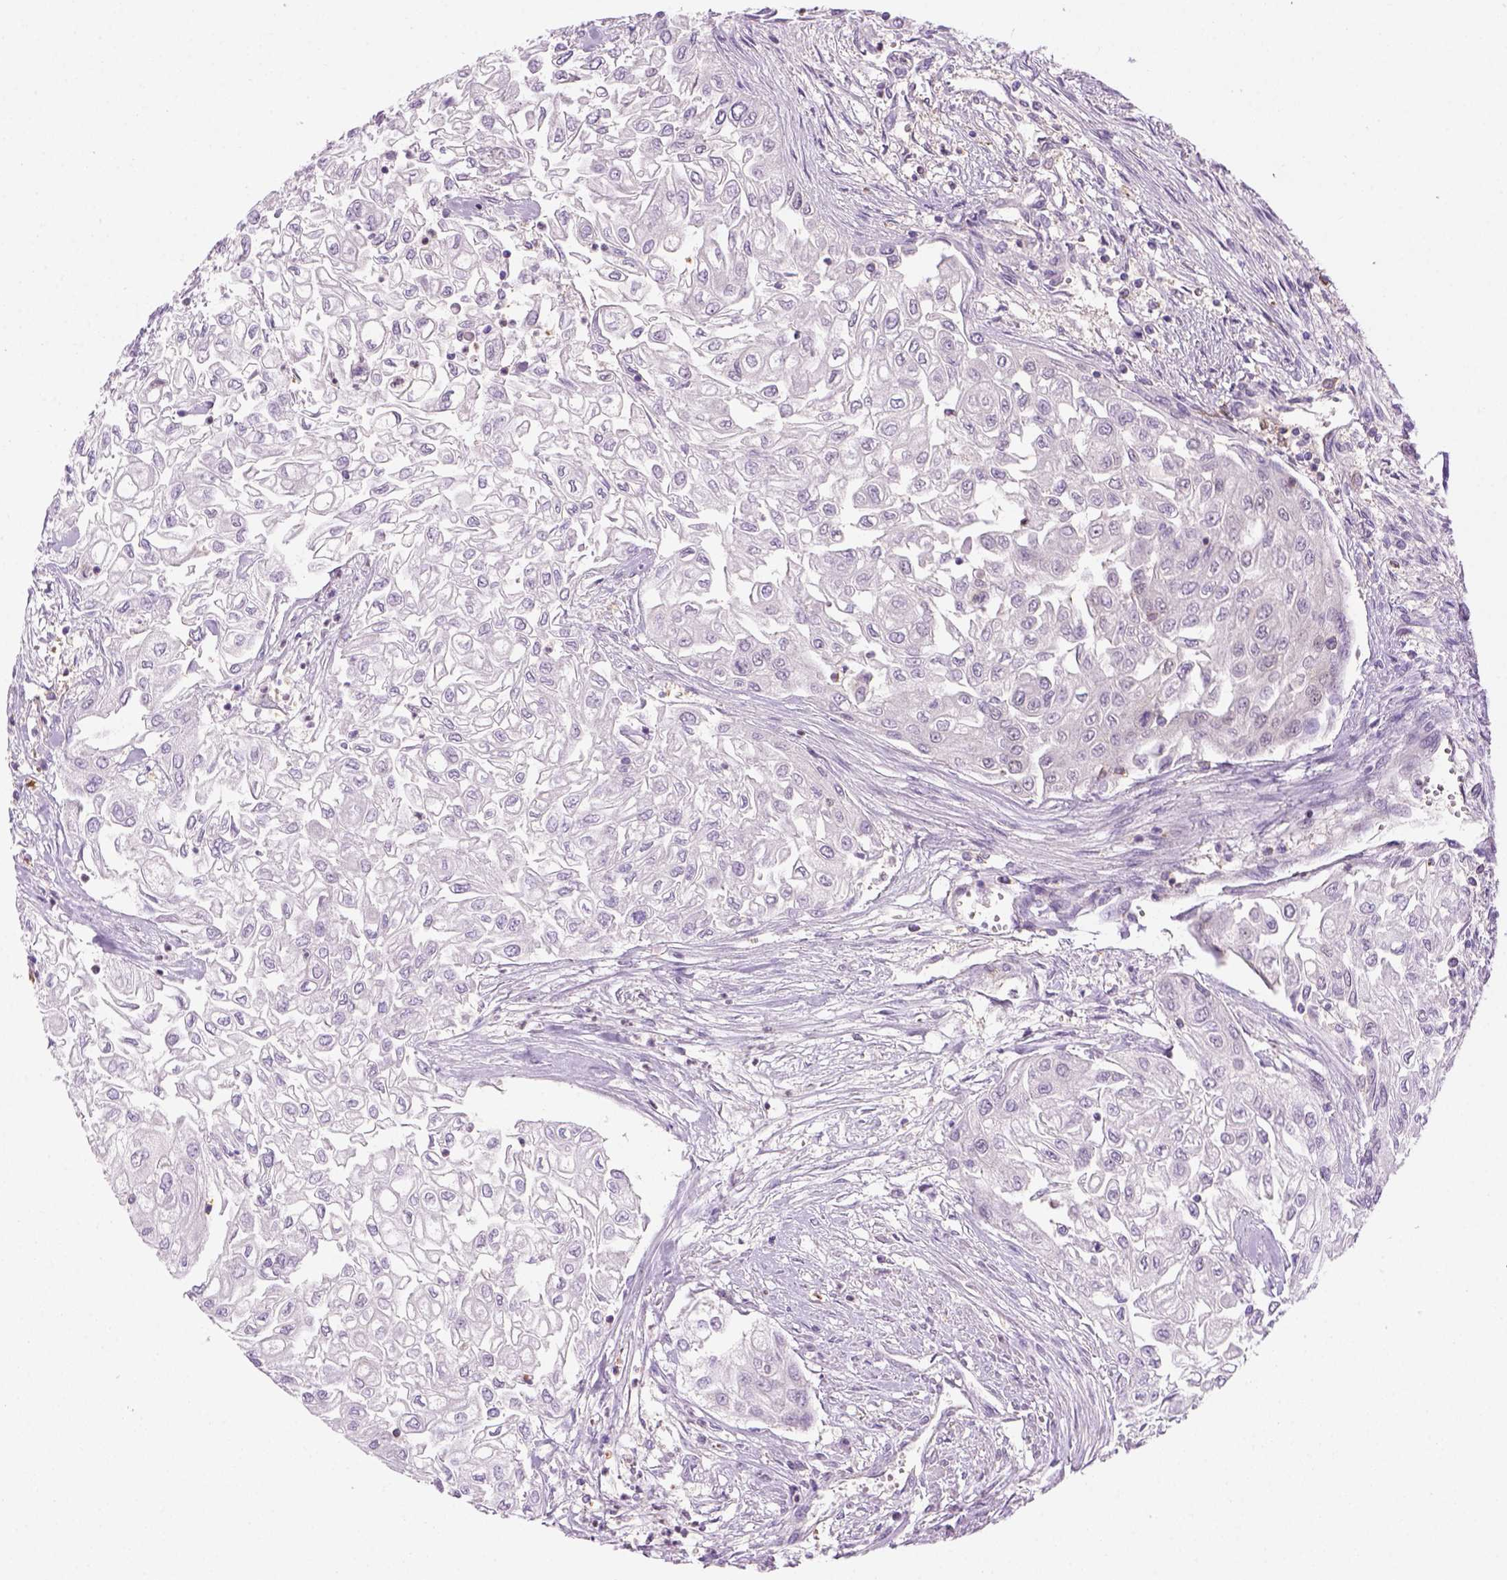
{"staining": {"intensity": "negative", "quantity": "none", "location": "none"}, "tissue": "urothelial cancer", "cell_type": "Tumor cells", "image_type": "cancer", "snomed": [{"axis": "morphology", "description": "Urothelial carcinoma, High grade"}, {"axis": "topography", "description": "Urinary bladder"}], "caption": "Tumor cells are negative for protein expression in human urothelial cancer. The staining is performed using DAB (3,3'-diaminobenzidine) brown chromogen with nuclei counter-stained in using hematoxylin.", "gene": "GOT1", "patient": {"sex": "male", "age": 62}}